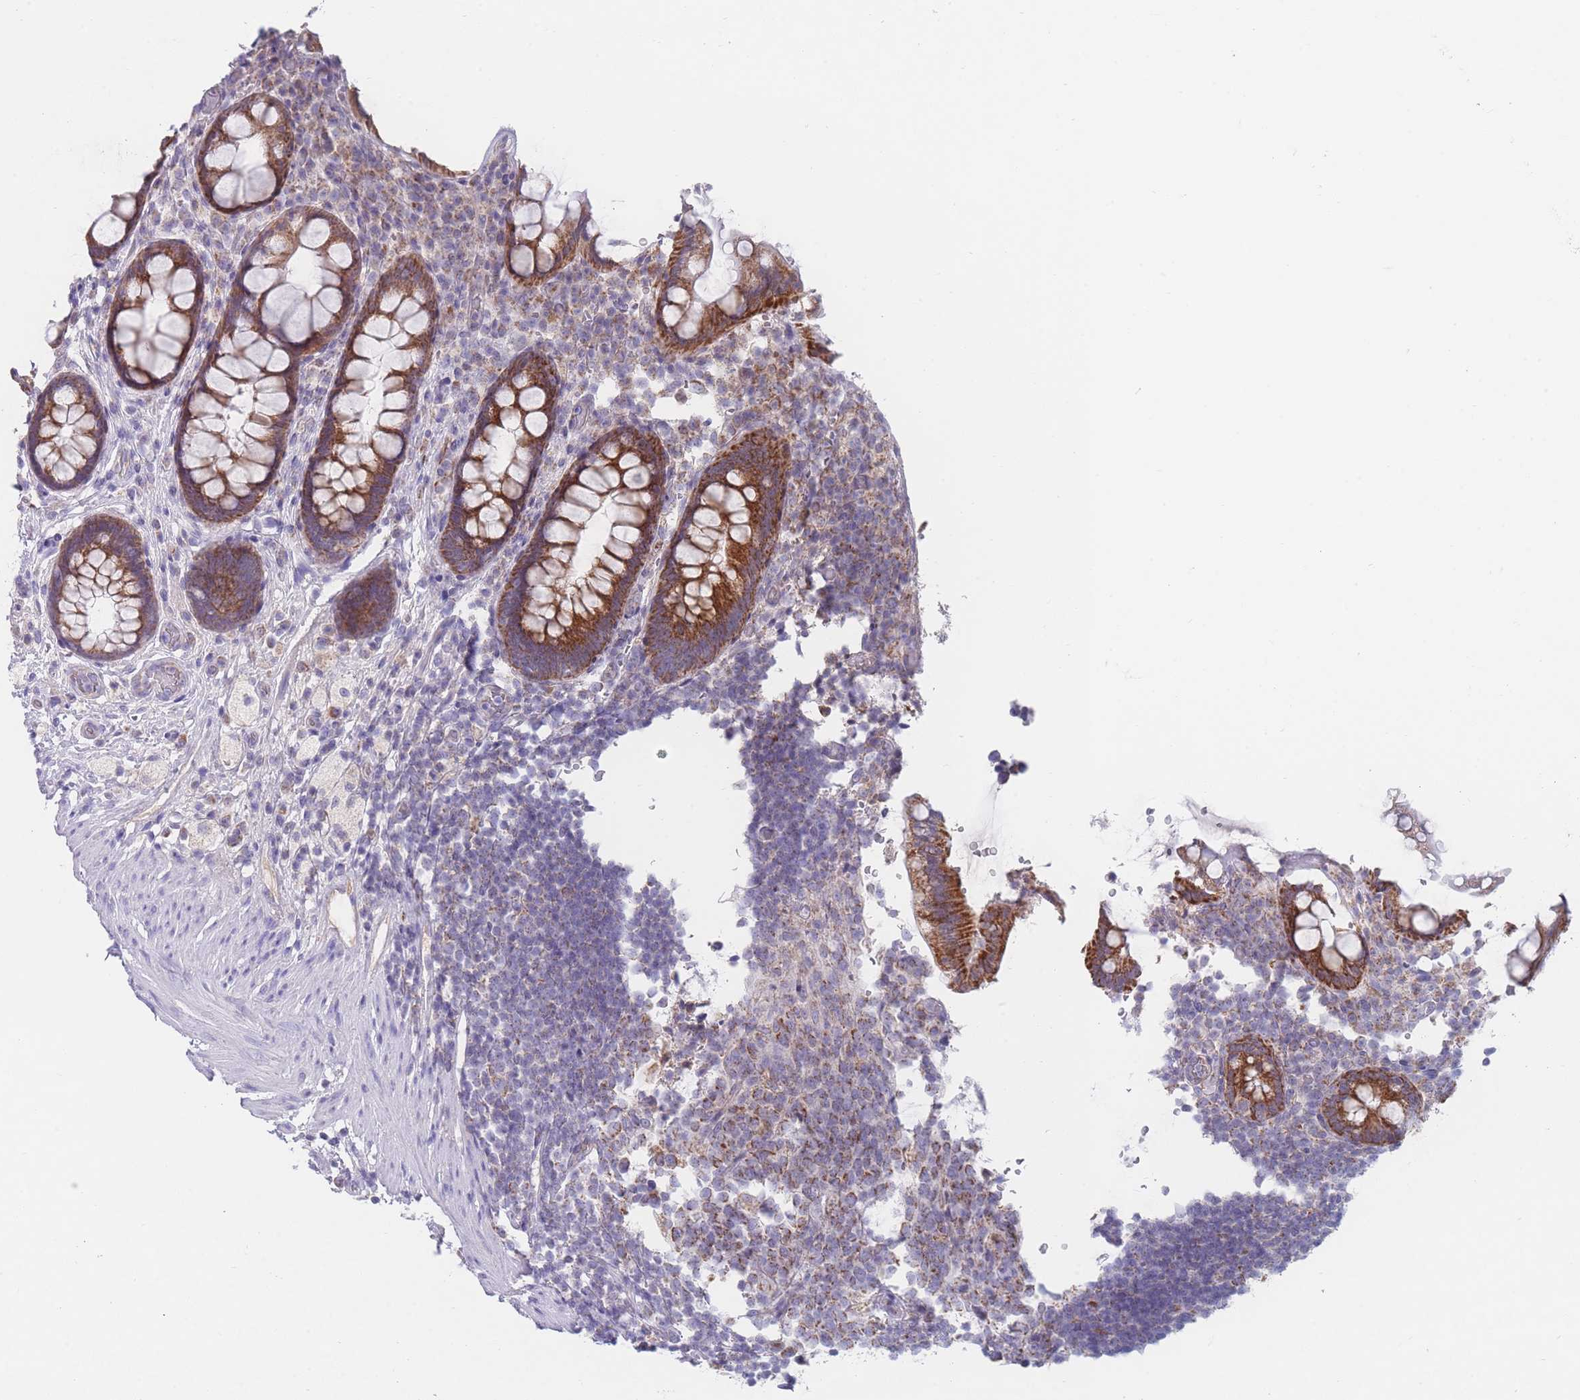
{"staining": {"intensity": "strong", "quantity": ">75%", "location": "cytoplasmic/membranous"}, "tissue": "rectum", "cell_type": "Glandular cells", "image_type": "normal", "snomed": [{"axis": "morphology", "description": "Normal tissue, NOS"}, {"axis": "topography", "description": "Rectum"}, {"axis": "topography", "description": "Peripheral nerve tissue"}], "caption": "A brown stain shows strong cytoplasmic/membranous staining of a protein in glandular cells of benign human rectum.", "gene": "MRPS14", "patient": {"sex": "female", "age": 69}}